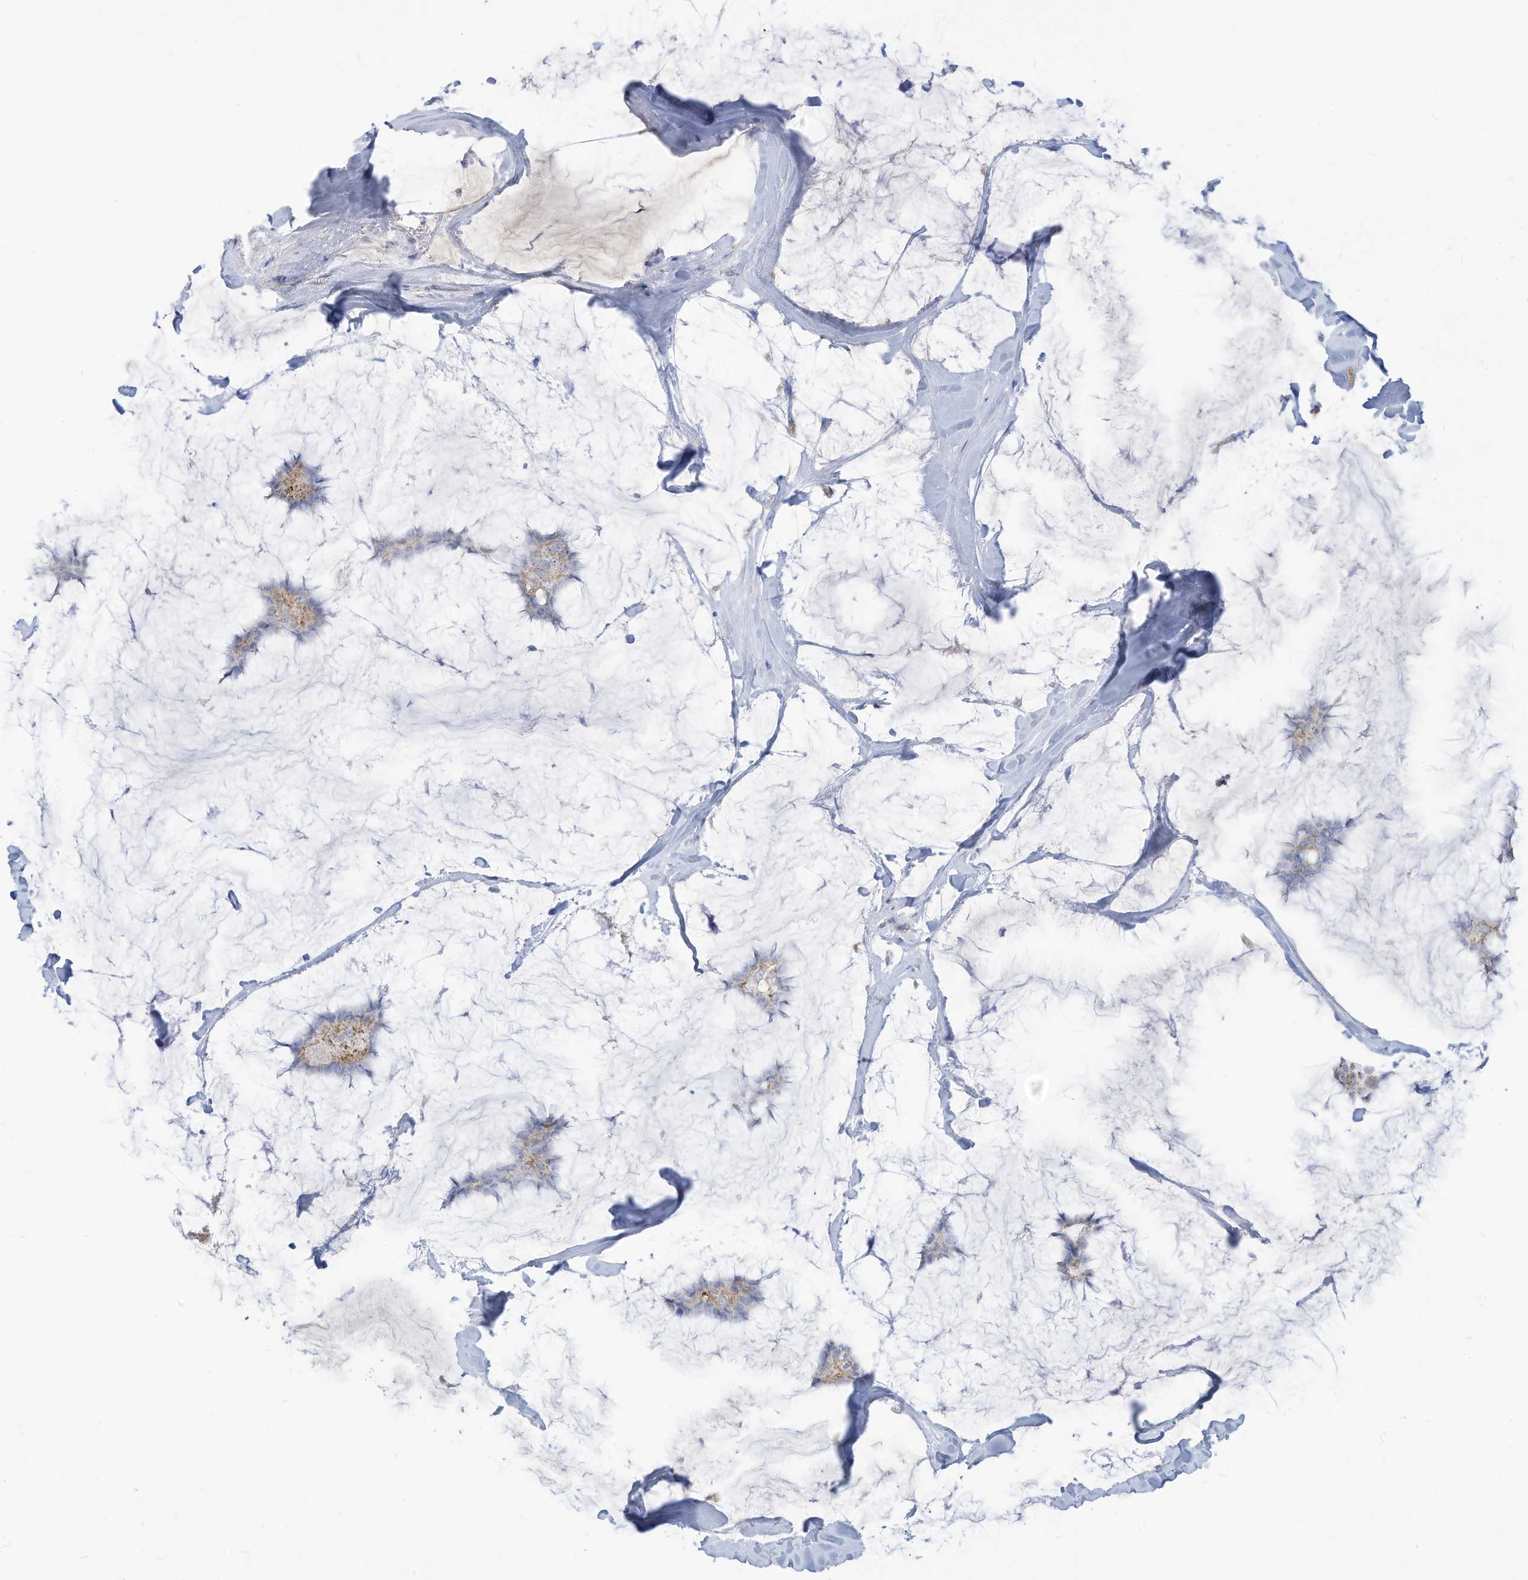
{"staining": {"intensity": "moderate", "quantity": "25%-75%", "location": "cytoplasmic/membranous"}, "tissue": "breast cancer", "cell_type": "Tumor cells", "image_type": "cancer", "snomed": [{"axis": "morphology", "description": "Duct carcinoma"}, {"axis": "topography", "description": "Breast"}], "caption": "Immunohistochemistry of human breast cancer (infiltrating ductal carcinoma) exhibits medium levels of moderate cytoplasmic/membranous expression in about 25%-75% of tumor cells.", "gene": "NLN", "patient": {"sex": "female", "age": 93}}